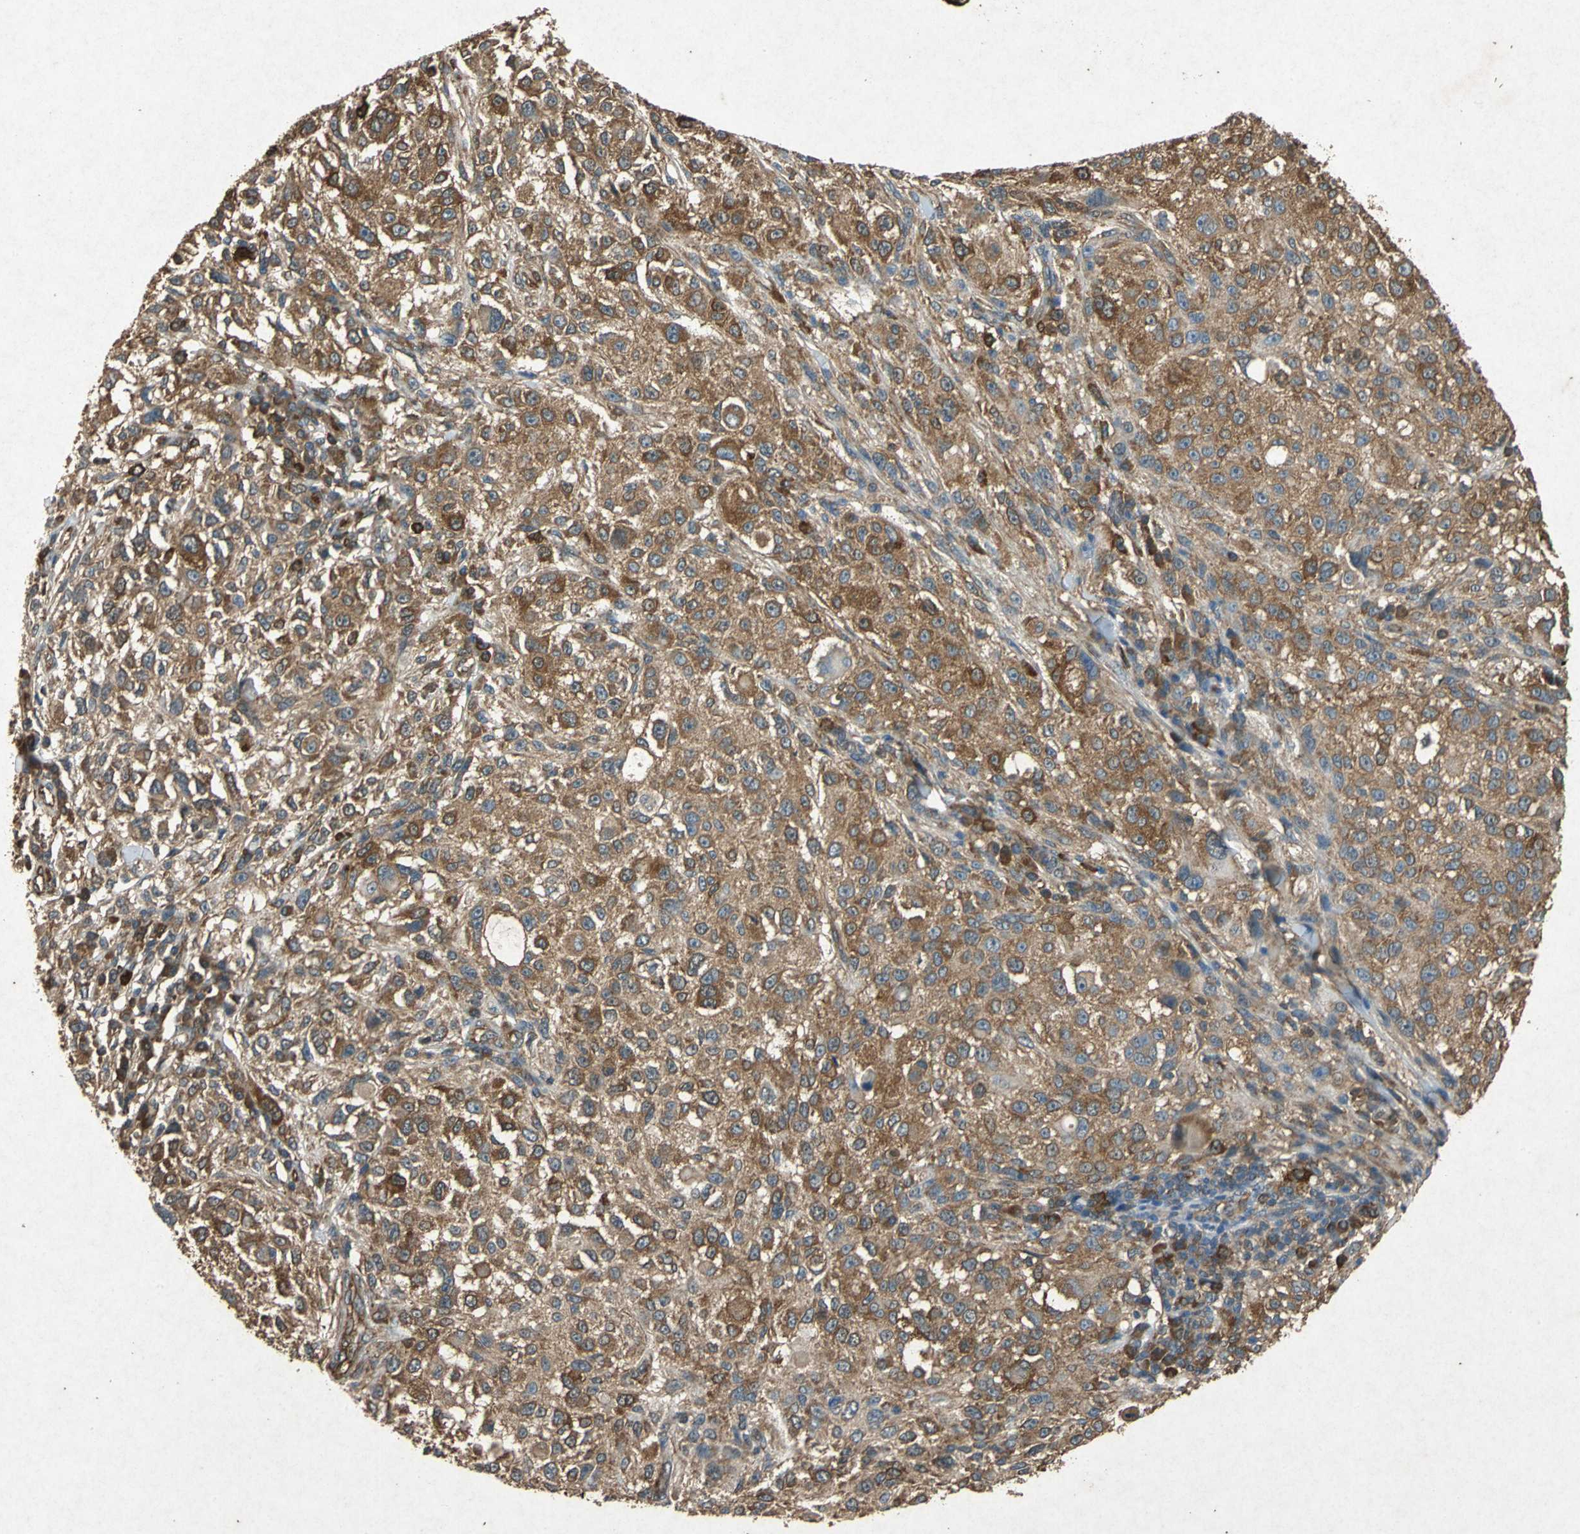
{"staining": {"intensity": "moderate", "quantity": ">75%", "location": "cytoplasmic/membranous"}, "tissue": "melanoma", "cell_type": "Tumor cells", "image_type": "cancer", "snomed": [{"axis": "morphology", "description": "Necrosis, NOS"}, {"axis": "morphology", "description": "Malignant melanoma, NOS"}, {"axis": "topography", "description": "Skin"}], "caption": "Melanoma stained with a protein marker displays moderate staining in tumor cells.", "gene": "HSP90AB1", "patient": {"sex": "female", "age": 87}}